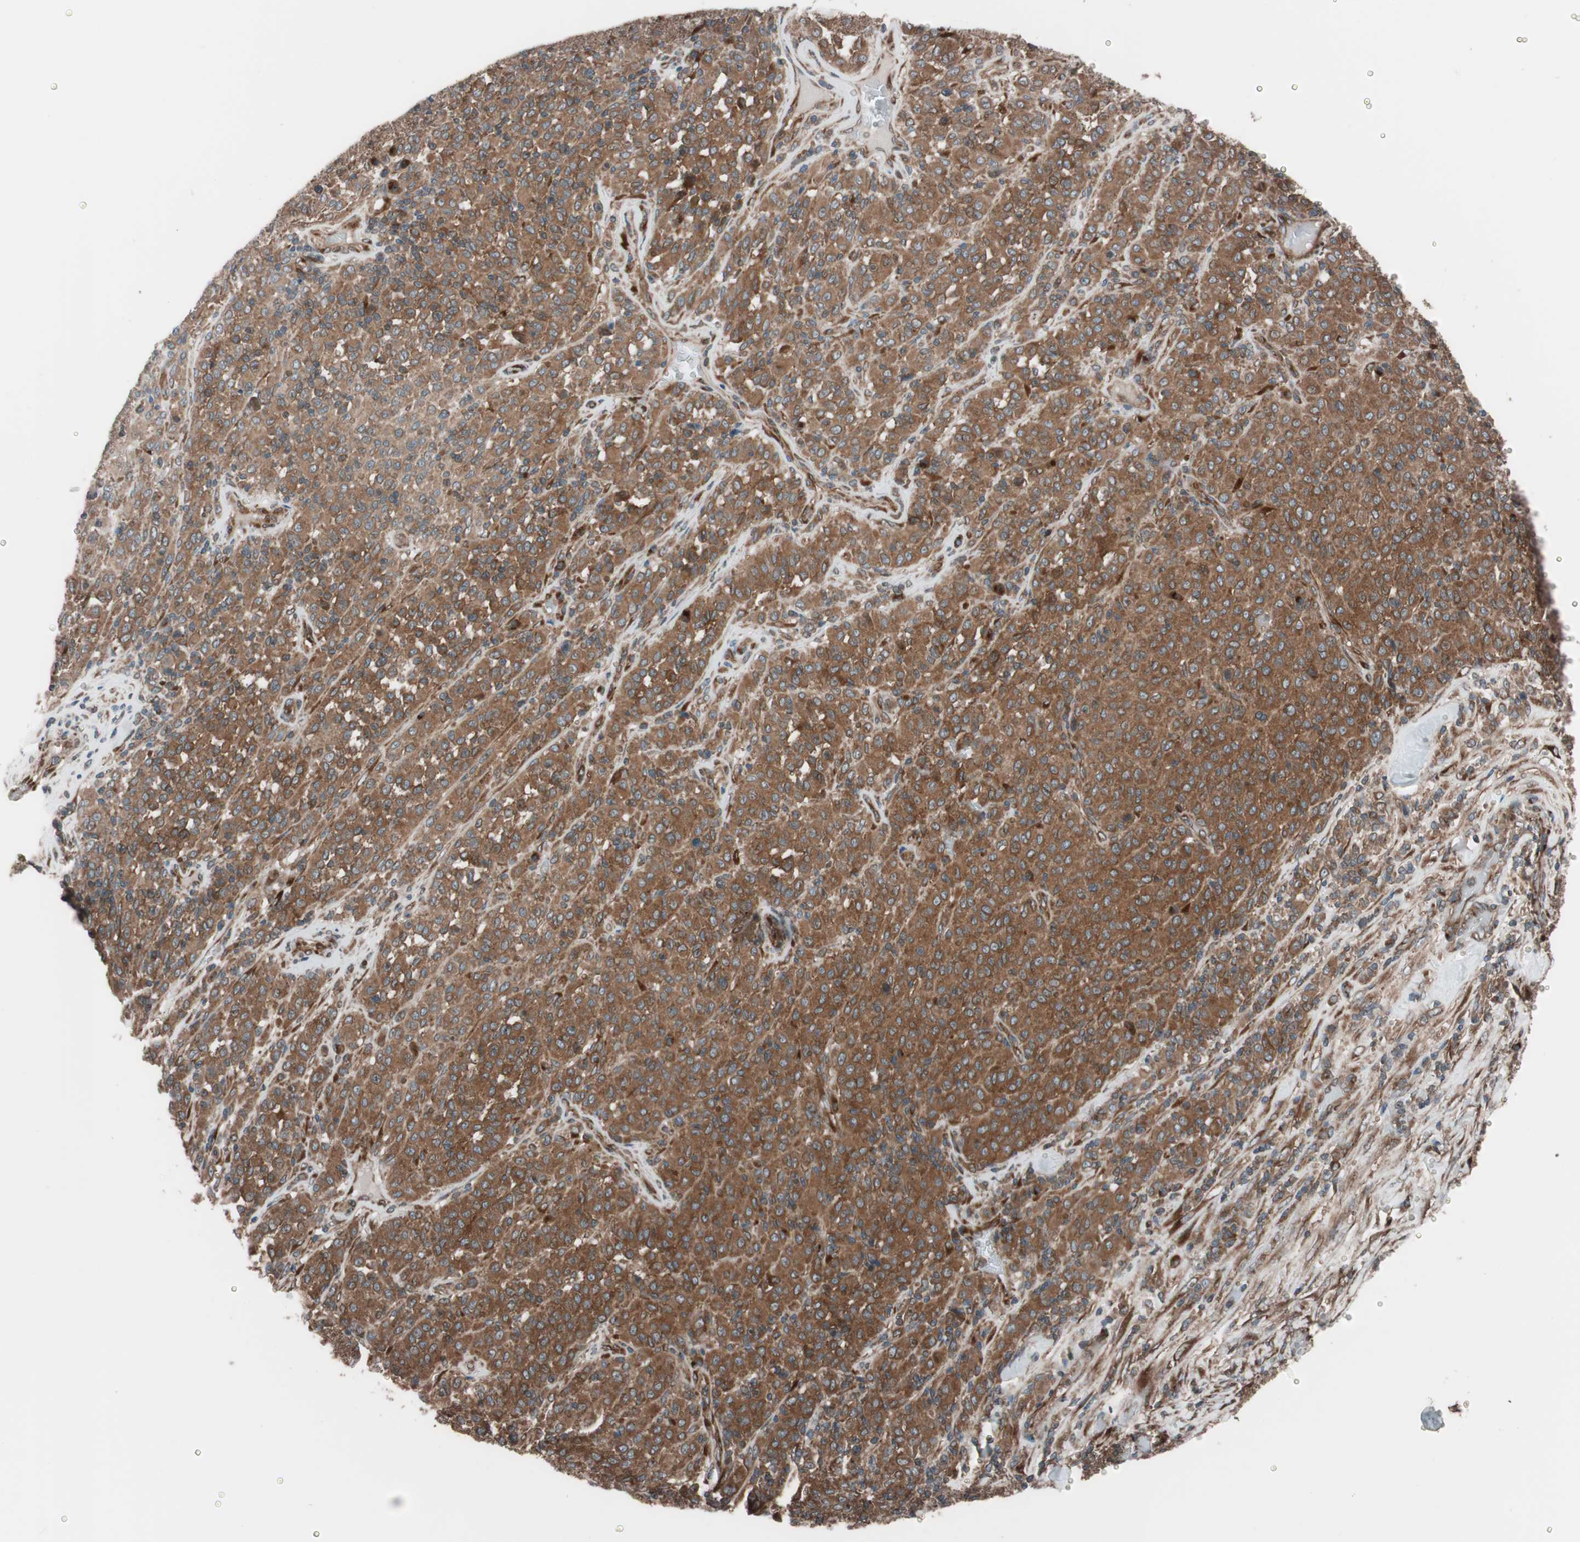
{"staining": {"intensity": "strong", "quantity": ">75%", "location": "cytoplasmic/membranous"}, "tissue": "melanoma", "cell_type": "Tumor cells", "image_type": "cancer", "snomed": [{"axis": "morphology", "description": "Malignant melanoma, Metastatic site"}, {"axis": "topography", "description": "Pancreas"}], "caption": "An image showing strong cytoplasmic/membranous staining in approximately >75% of tumor cells in malignant melanoma (metastatic site), as visualized by brown immunohistochemical staining.", "gene": "SEC31A", "patient": {"sex": "female", "age": 30}}